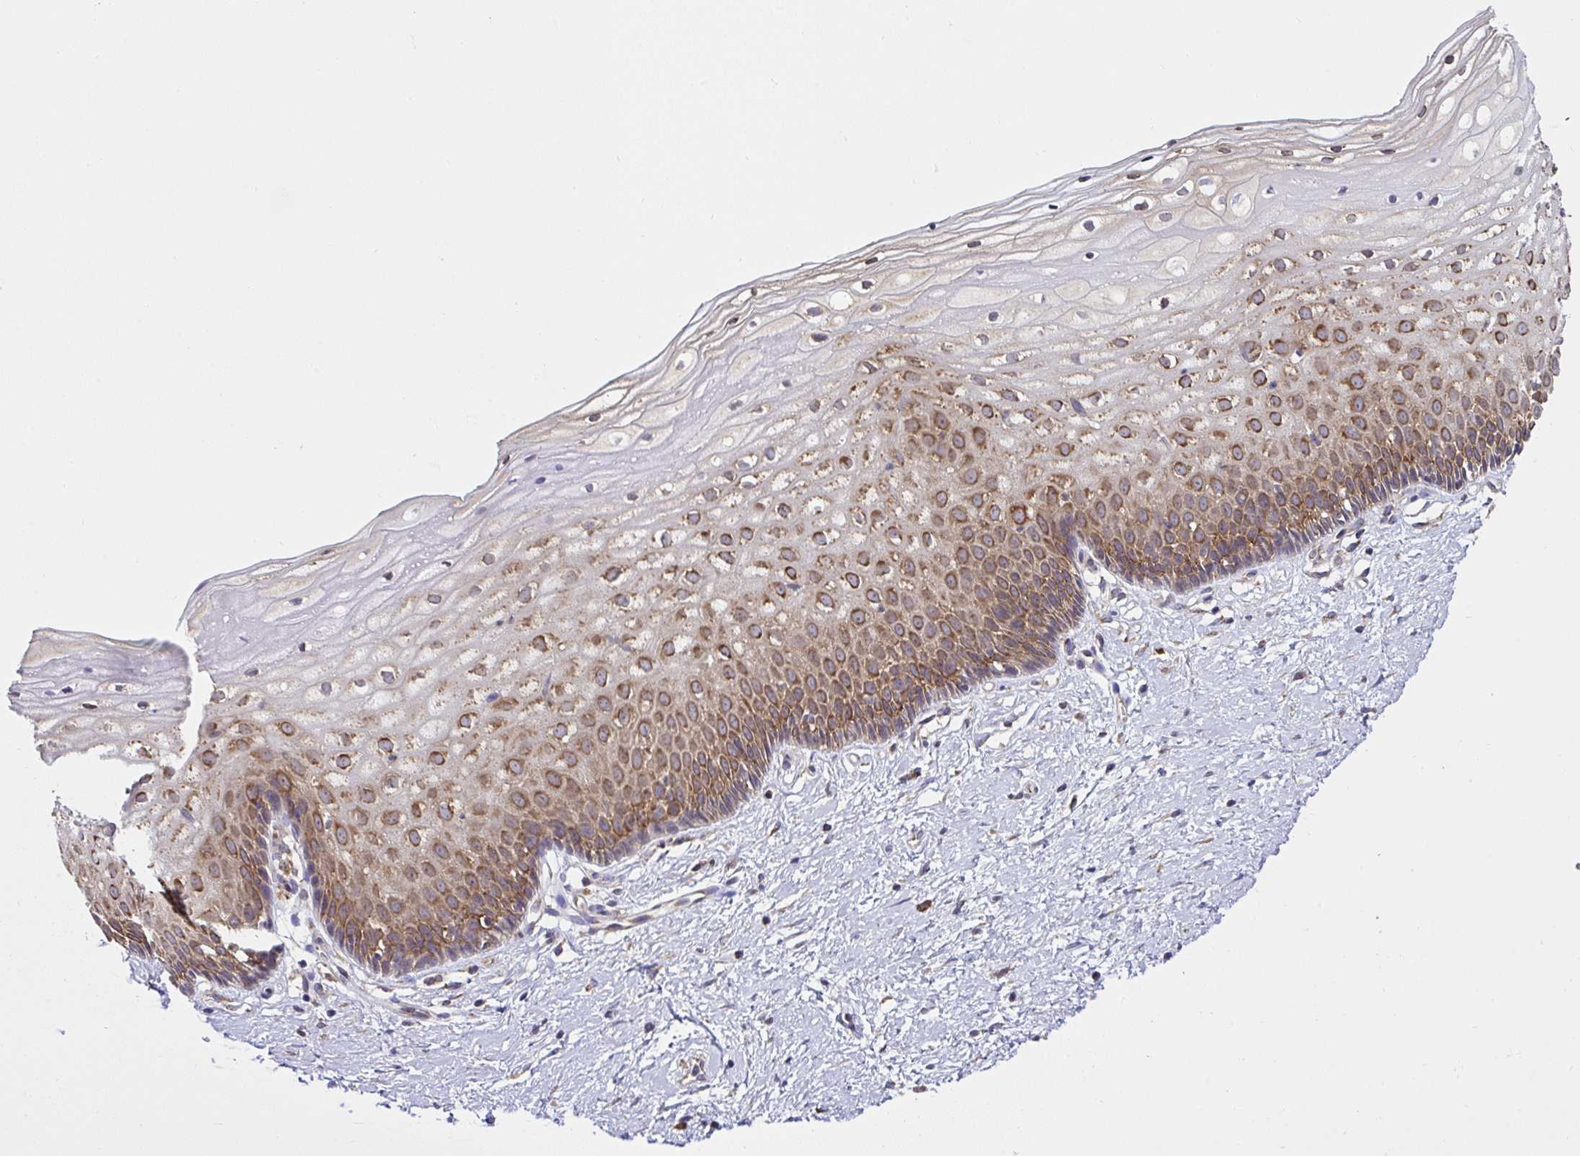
{"staining": {"intensity": "strong", "quantity": ">75%", "location": "cytoplasmic/membranous"}, "tissue": "cervix", "cell_type": "Squamous epithelial cells", "image_type": "normal", "snomed": [{"axis": "morphology", "description": "Normal tissue, NOS"}, {"axis": "topography", "description": "Cervix"}], "caption": "About >75% of squamous epithelial cells in unremarkable cervix demonstrate strong cytoplasmic/membranous protein staining as visualized by brown immunohistochemical staining.", "gene": "RPS7", "patient": {"sex": "female", "age": 36}}